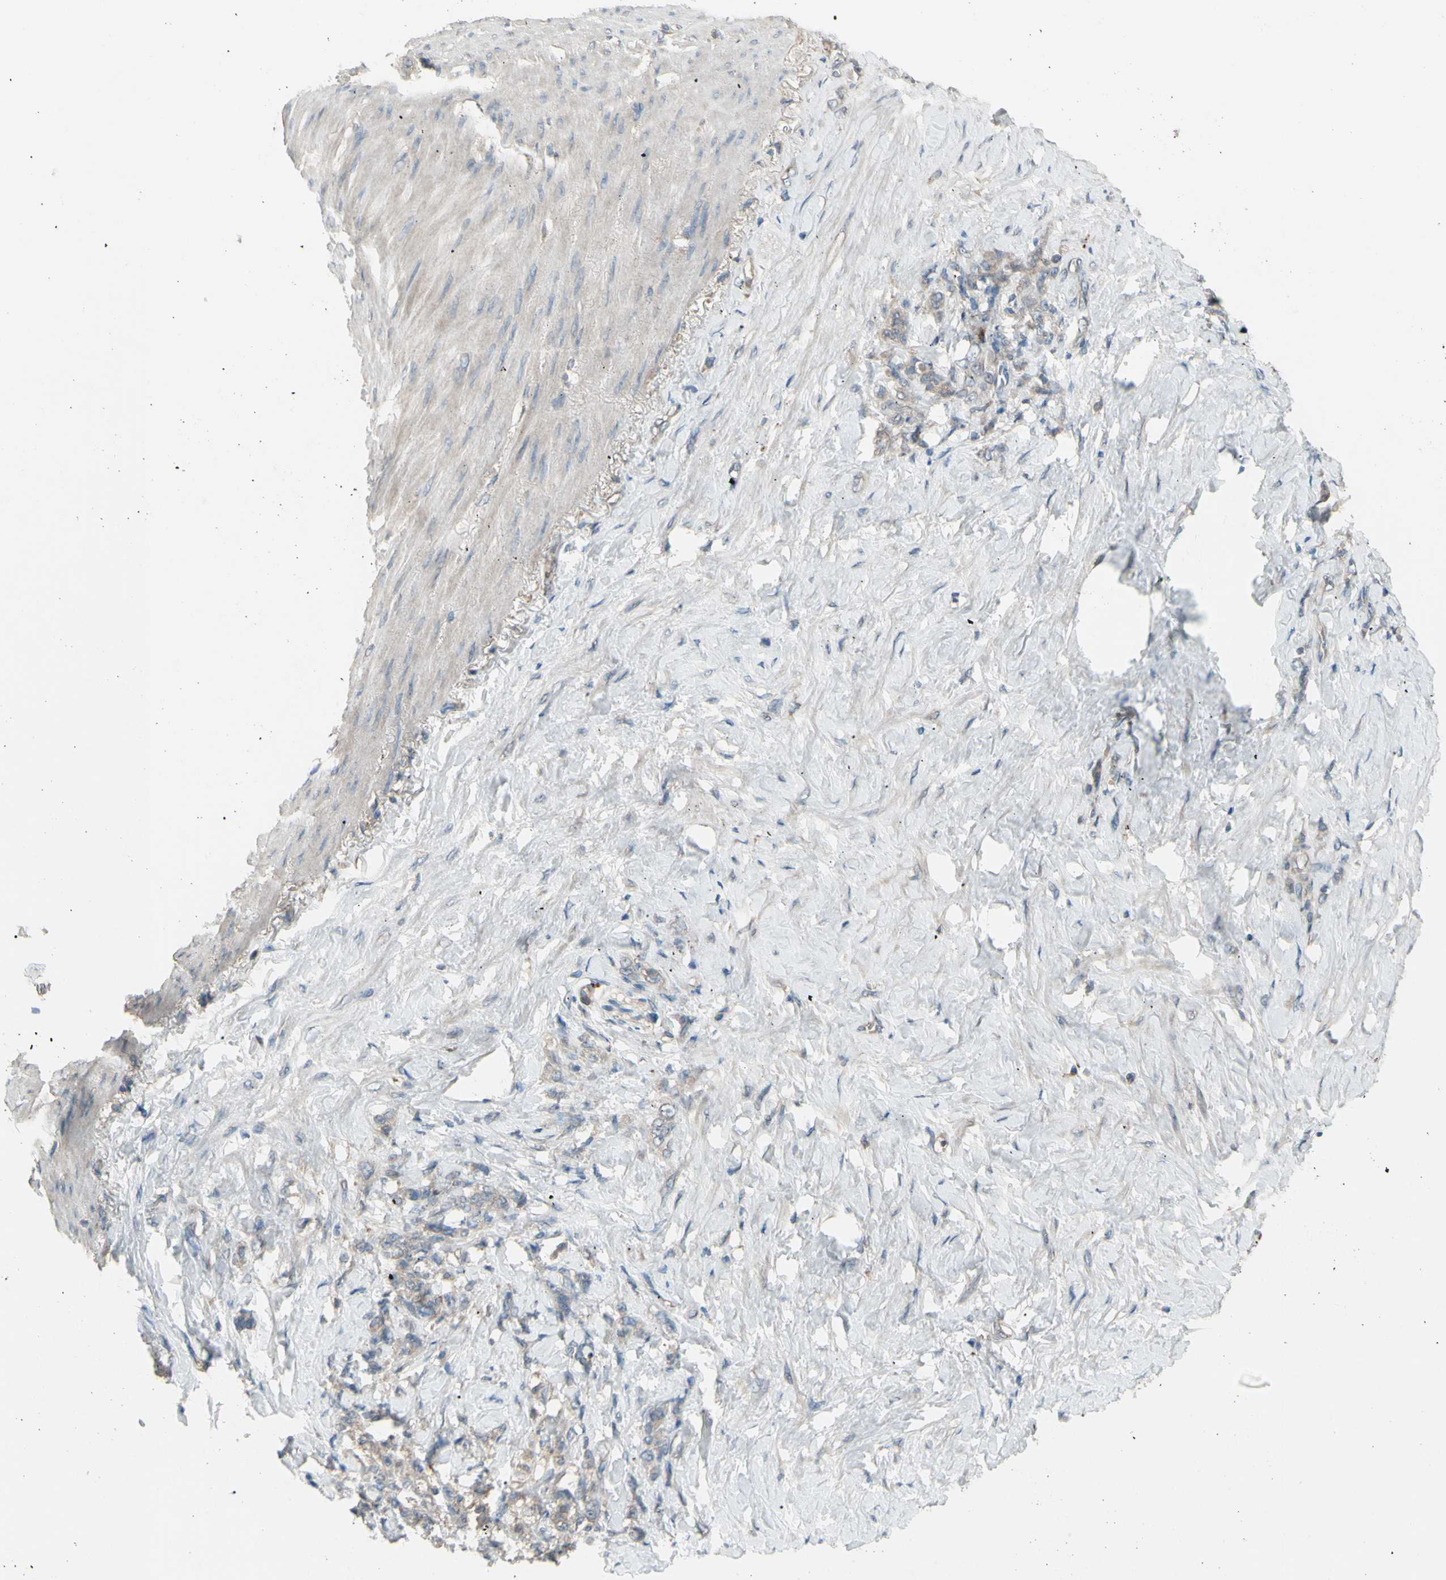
{"staining": {"intensity": "weak", "quantity": "25%-75%", "location": "cytoplasmic/membranous"}, "tissue": "stomach cancer", "cell_type": "Tumor cells", "image_type": "cancer", "snomed": [{"axis": "morphology", "description": "Adenocarcinoma, NOS"}, {"axis": "topography", "description": "Stomach"}], "caption": "An immunohistochemistry (IHC) histopathology image of neoplastic tissue is shown. Protein staining in brown labels weak cytoplasmic/membranous positivity in stomach adenocarcinoma within tumor cells.", "gene": "AFP", "patient": {"sex": "male", "age": 82}}